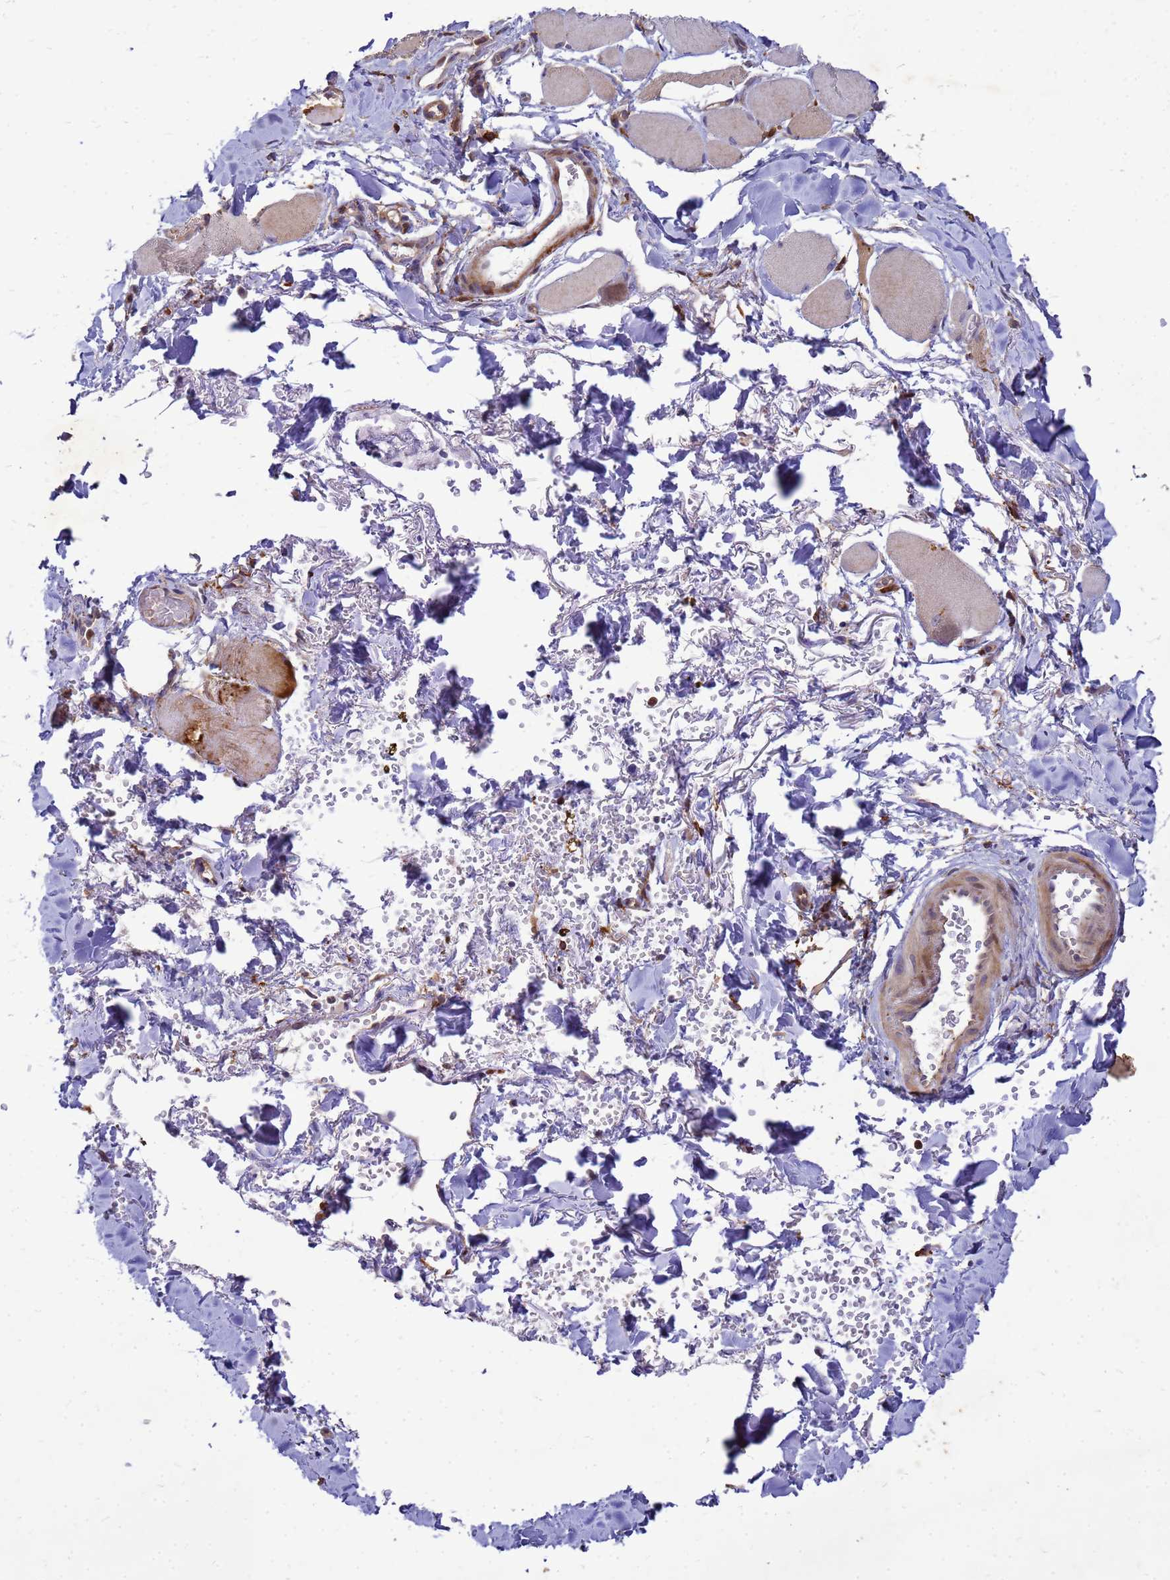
{"staining": {"intensity": "negative", "quantity": "none", "location": "none"}, "tissue": "skin cancer", "cell_type": "Tumor cells", "image_type": "cancer", "snomed": [{"axis": "morphology", "description": "Basal cell carcinoma"}, {"axis": "topography", "description": "Skin"}], "caption": "The micrograph exhibits no staining of tumor cells in skin basal cell carcinoma.", "gene": "RNF215", "patient": {"sex": "male", "age": 85}}